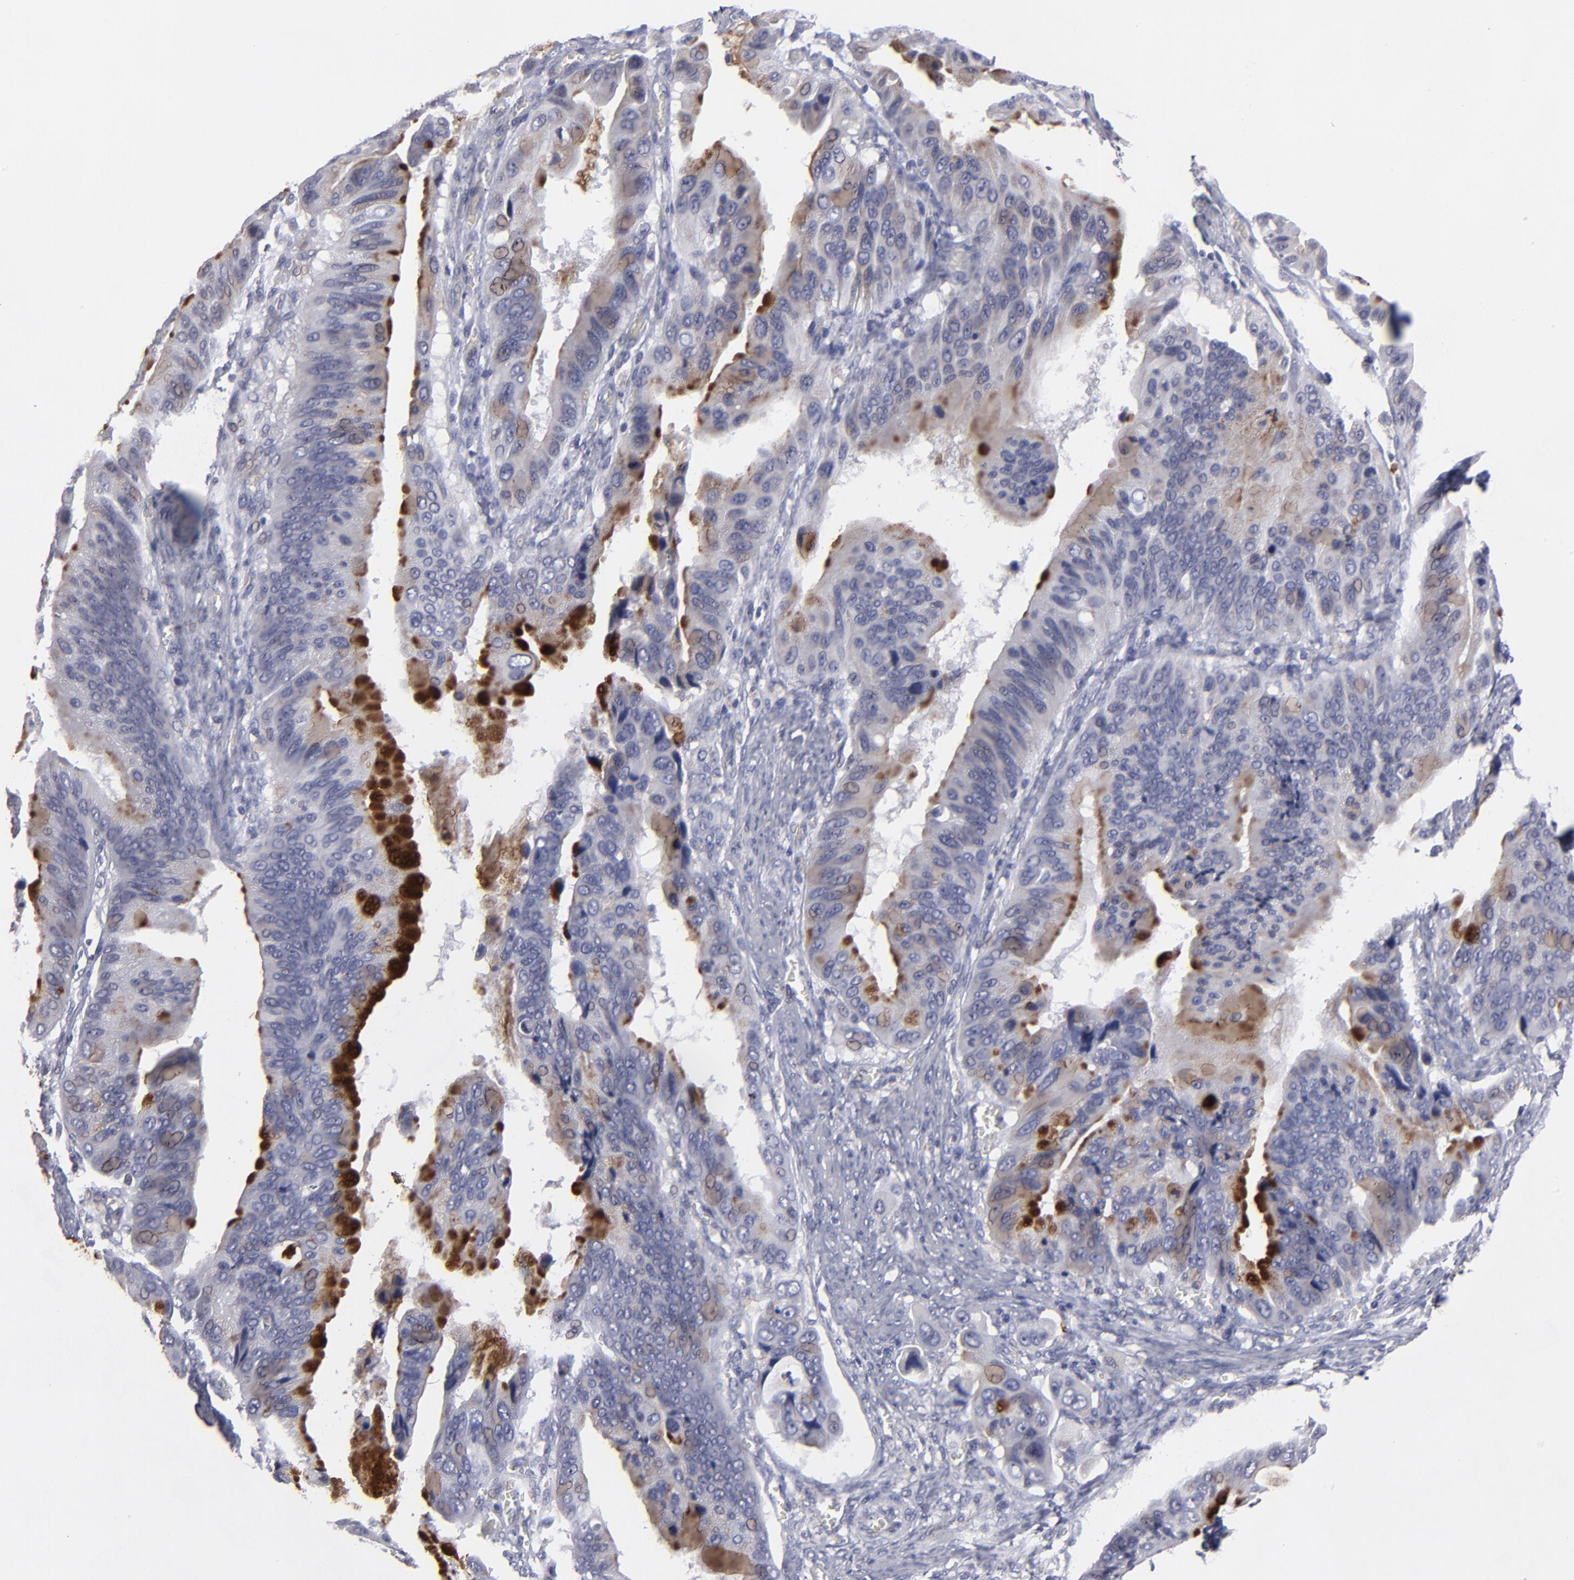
{"staining": {"intensity": "weak", "quantity": "<25%", "location": "cytoplasmic/membranous"}, "tissue": "stomach cancer", "cell_type": "Tumor cells", "image_type": "cancer", "snomed": [{"axis": "morphology", "description": "Adenocarcinoma, NOS"}, {"axis": "topography", "description": "Stomach, upper"}], "caption": "Tumor cells are negative for brown protein staining in stomach cancer.", "gene": "GPM6B", "patient": {"sex": "male", "age": 80}}